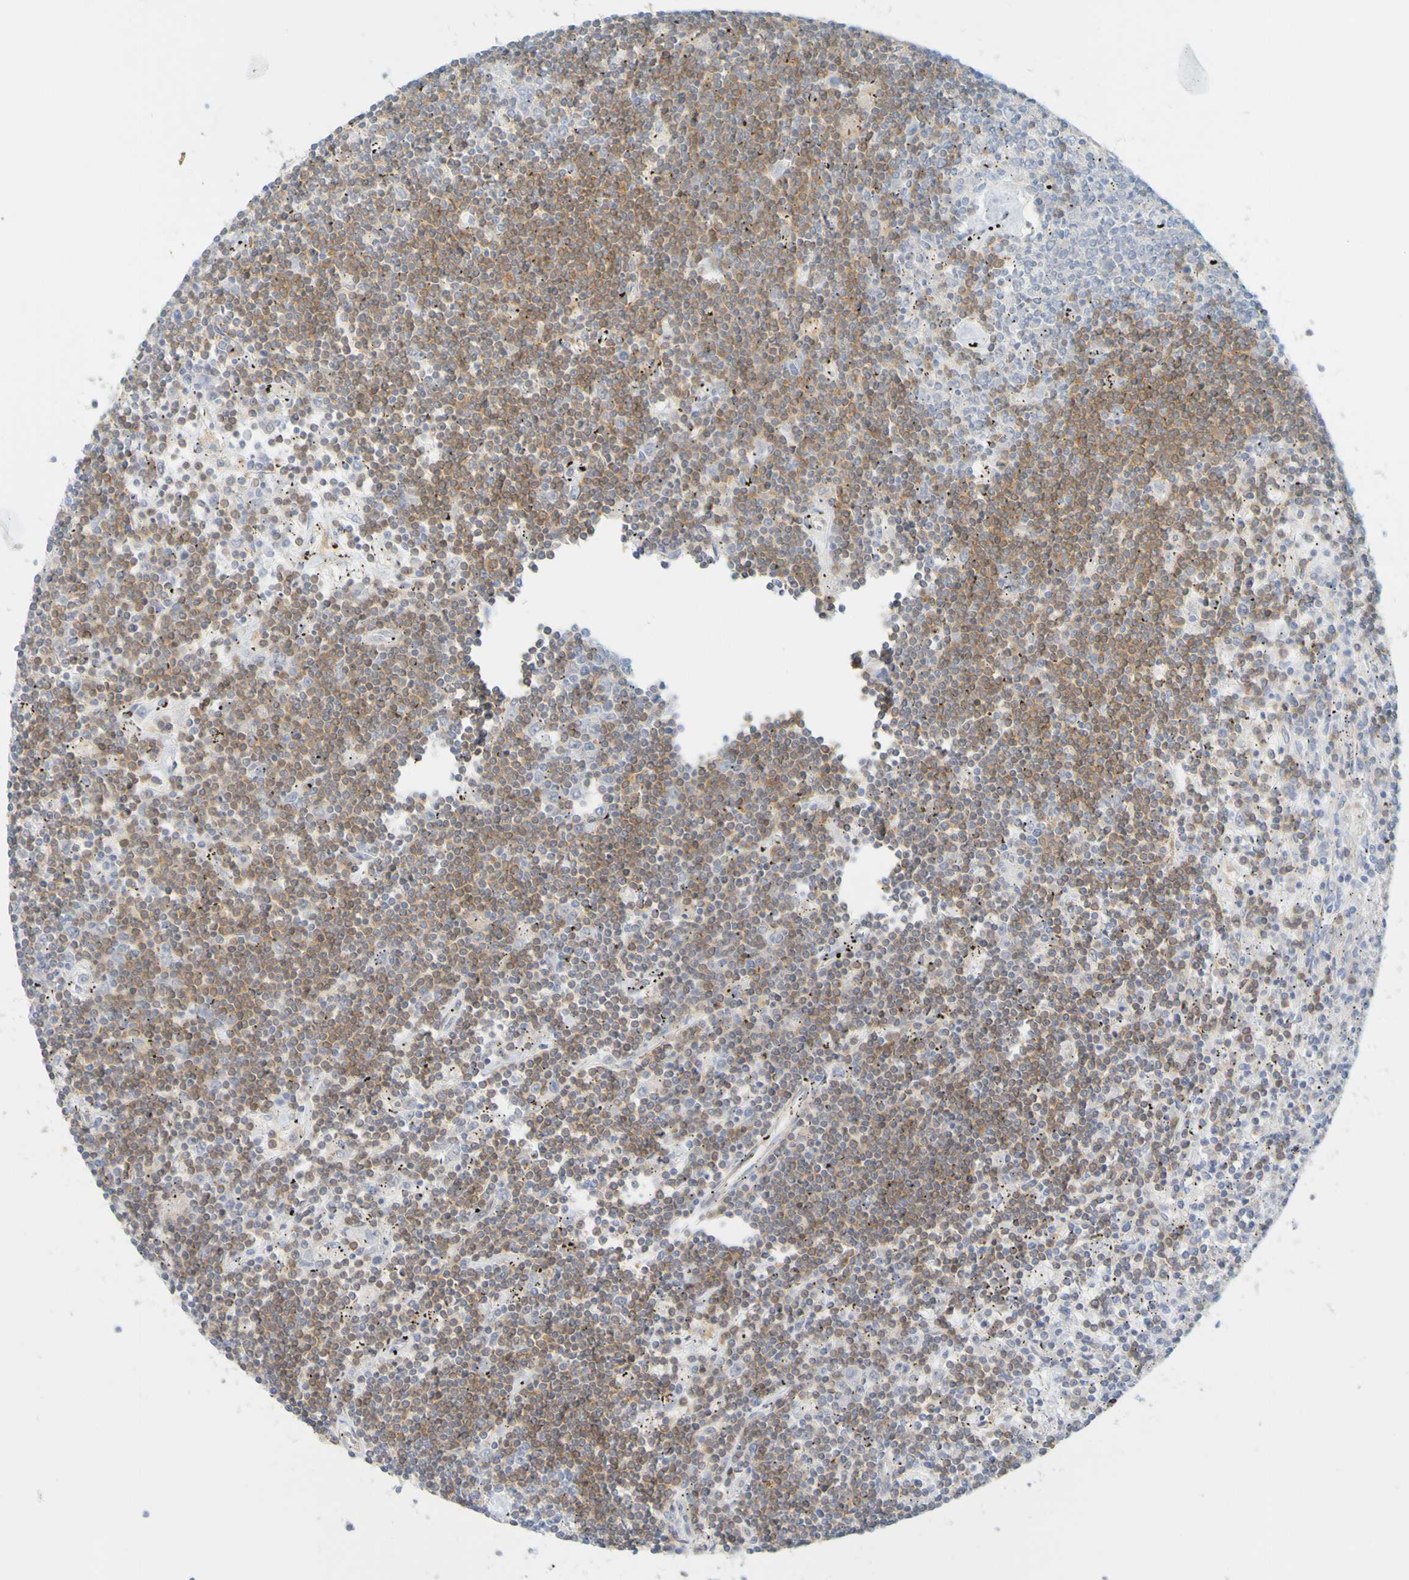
{"staining": {"intensity": "moderate", "quantity": ">75%", "location": "cytoplasmic/membranous"}, "tissue": "lymphoma", "cell_type": "Tumor cells", "image_type": "cancer", "snomed": [{"axis": "morphology", "description": "Malignant lymphoma, non-Hodgkin's type, Low grade"}, {"axis": "topography", "description": "Spleen"}], "caption": "Lymphoma stained with a protein marker shows moderate staining in tumor cells.", "gene": "APPL1", "patient": {"sex": "male", "age": 76}}